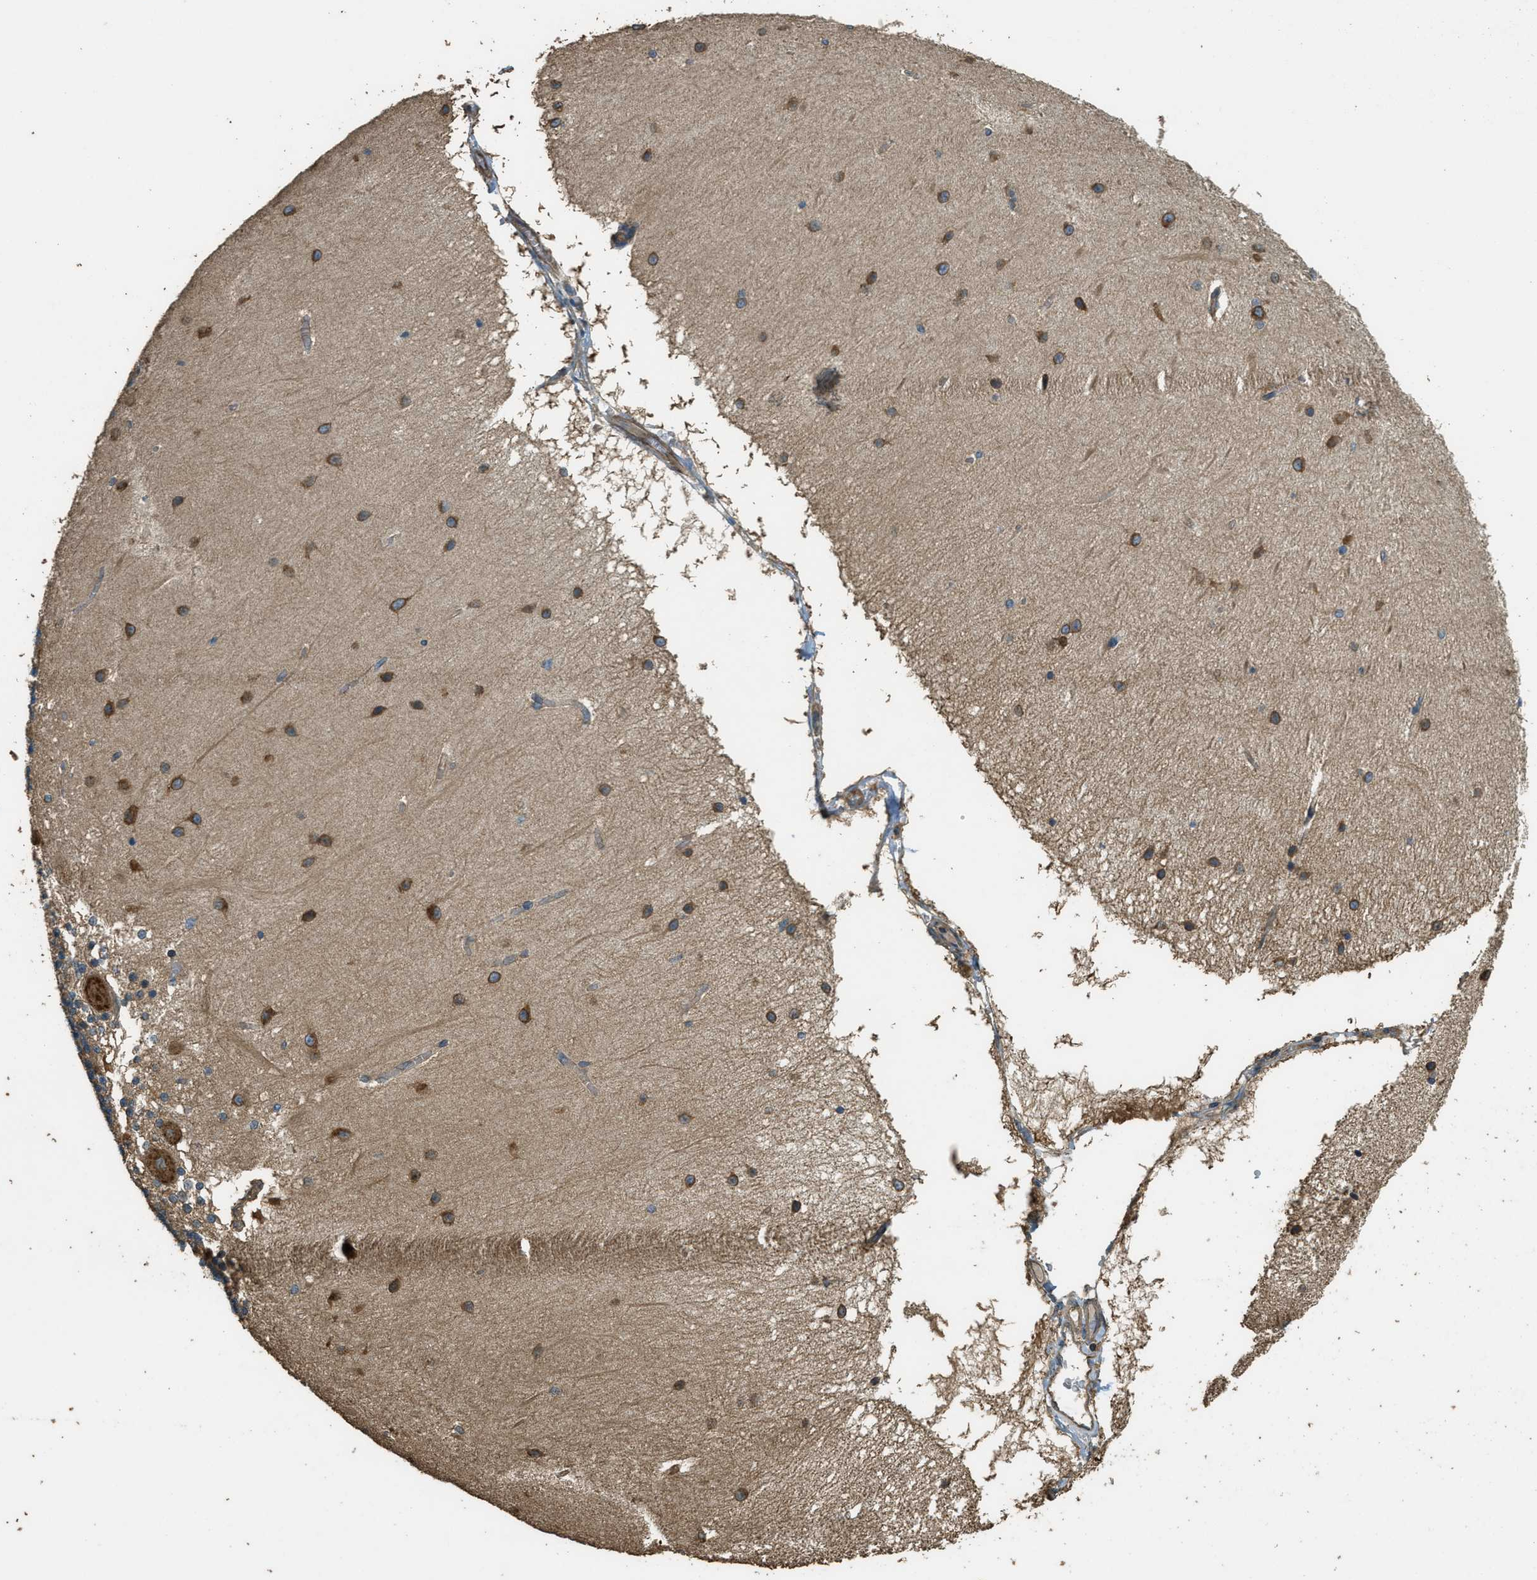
{"staining": {"intensity": "moderate", "quantity": ">75%", "location": "cytoplasmic/membranous"}, "tissue": "cerebellum", "cell_type": "Cells in granular layer", "image_type": "normal", "snomed": [{"axis": "morphology", "description": "Normal tissue, NOS"}, {"axis": "topography", "description": "Cerebellum"}], "caption": "High-power microscopy captured an immunohistochemistry (IHC) image of normal cerebellum, revealing moderate cytoplasmic/membranous staining in about >75% of cells in granular layer.", "gene": "MARS1", "patient": {"sex": "female", "age": 54}}